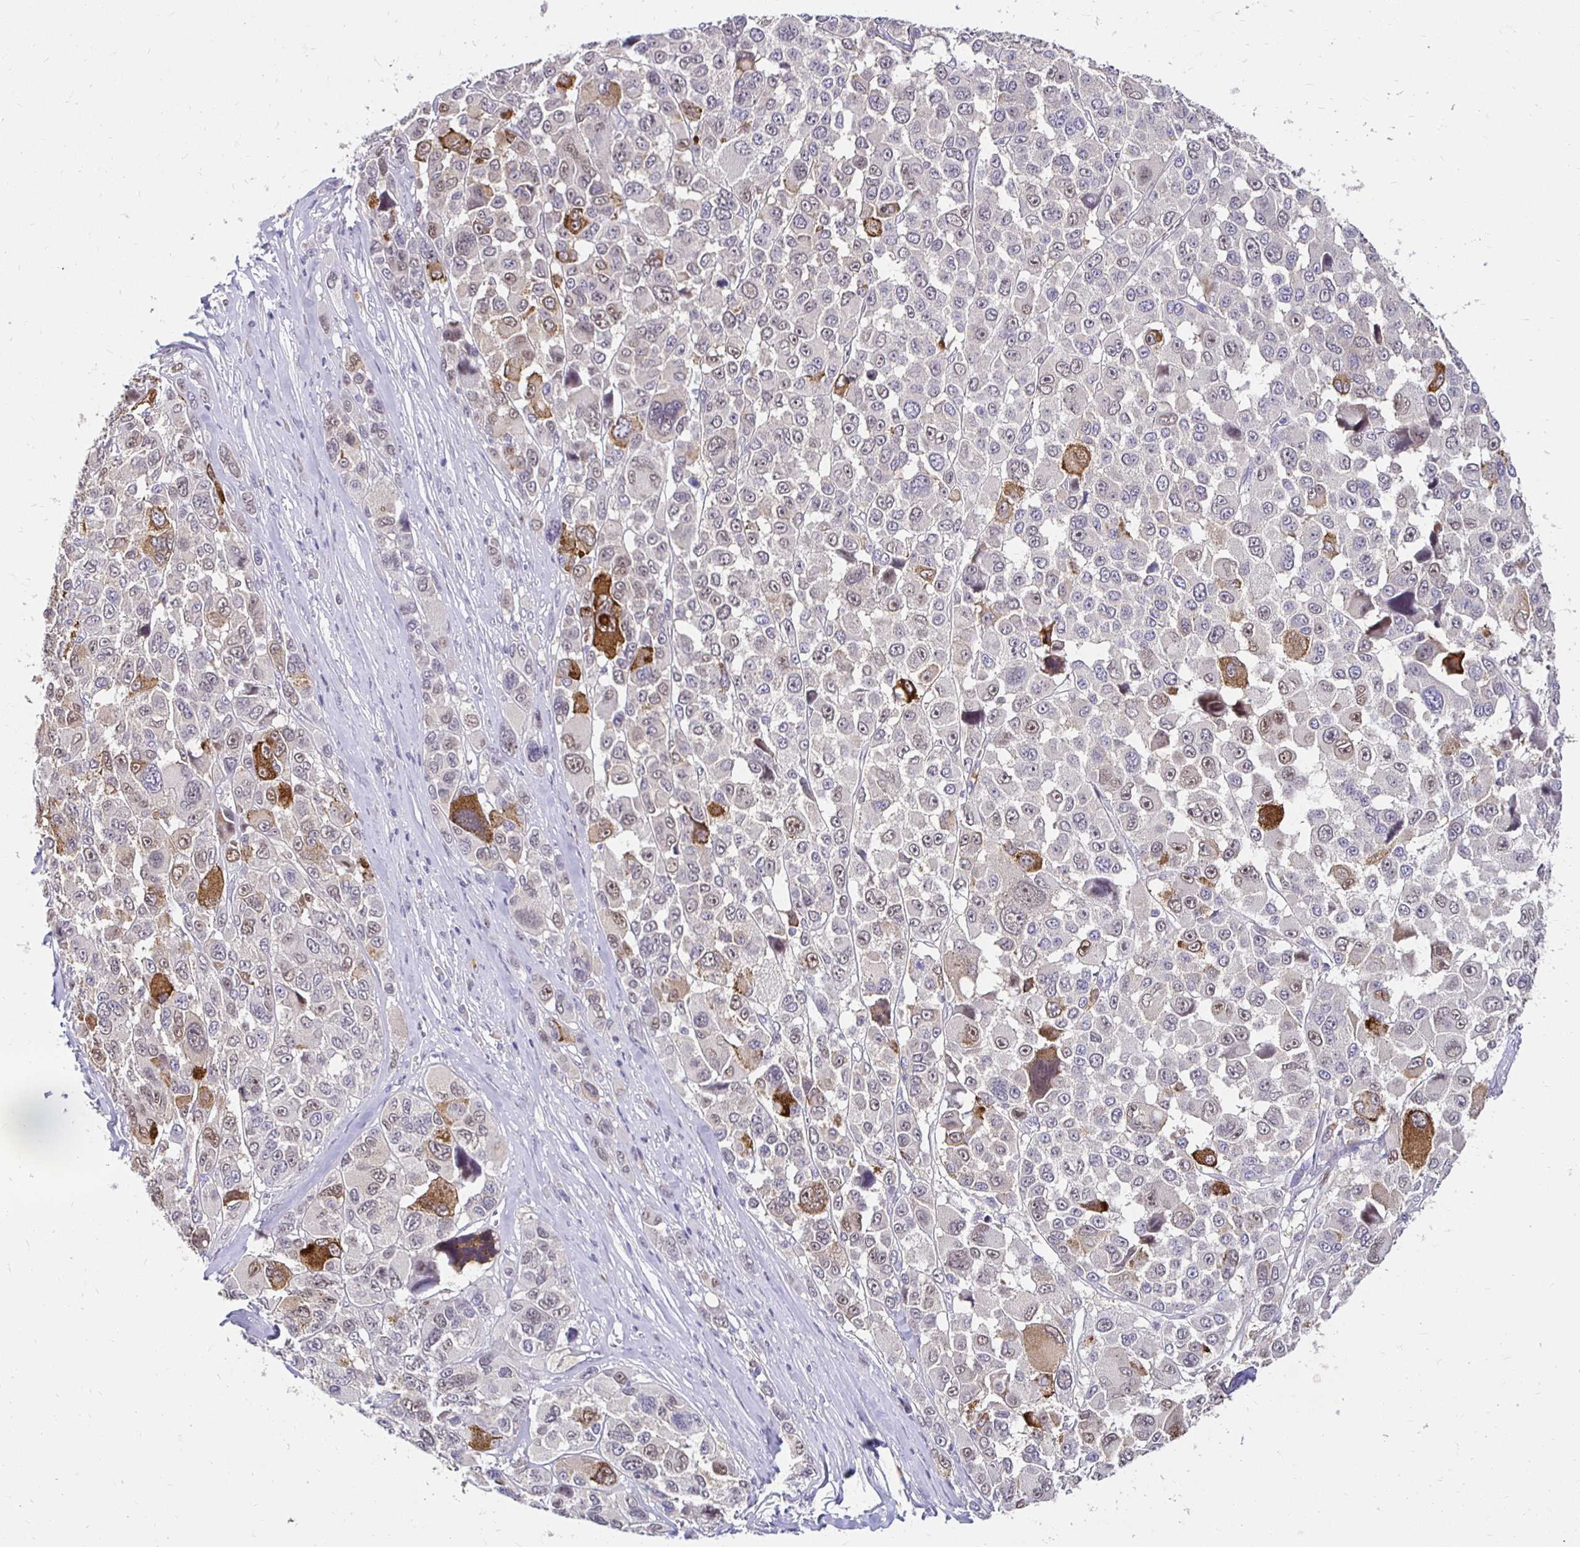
{"staining": {"intensity": "strong", "quantity": "<25%", "location": "cytoplasmic/membranous"}, "tissue": "melanoma", "cell_type": "Tumor cells", "image_type": "cancer", "snomed": [{"axis": "morphology", "description": "Malignant melanoma, NOS"}, {"axis": "topography", "description": "Skin"}], "caption": "Immunohistochemical staining of melanoma reveals medium levels of strong cytoplasmic/membranous expression in about <25% of tumor cells.", "gene": "PADI2", "patient": {"sex": "female", "age": 66}}